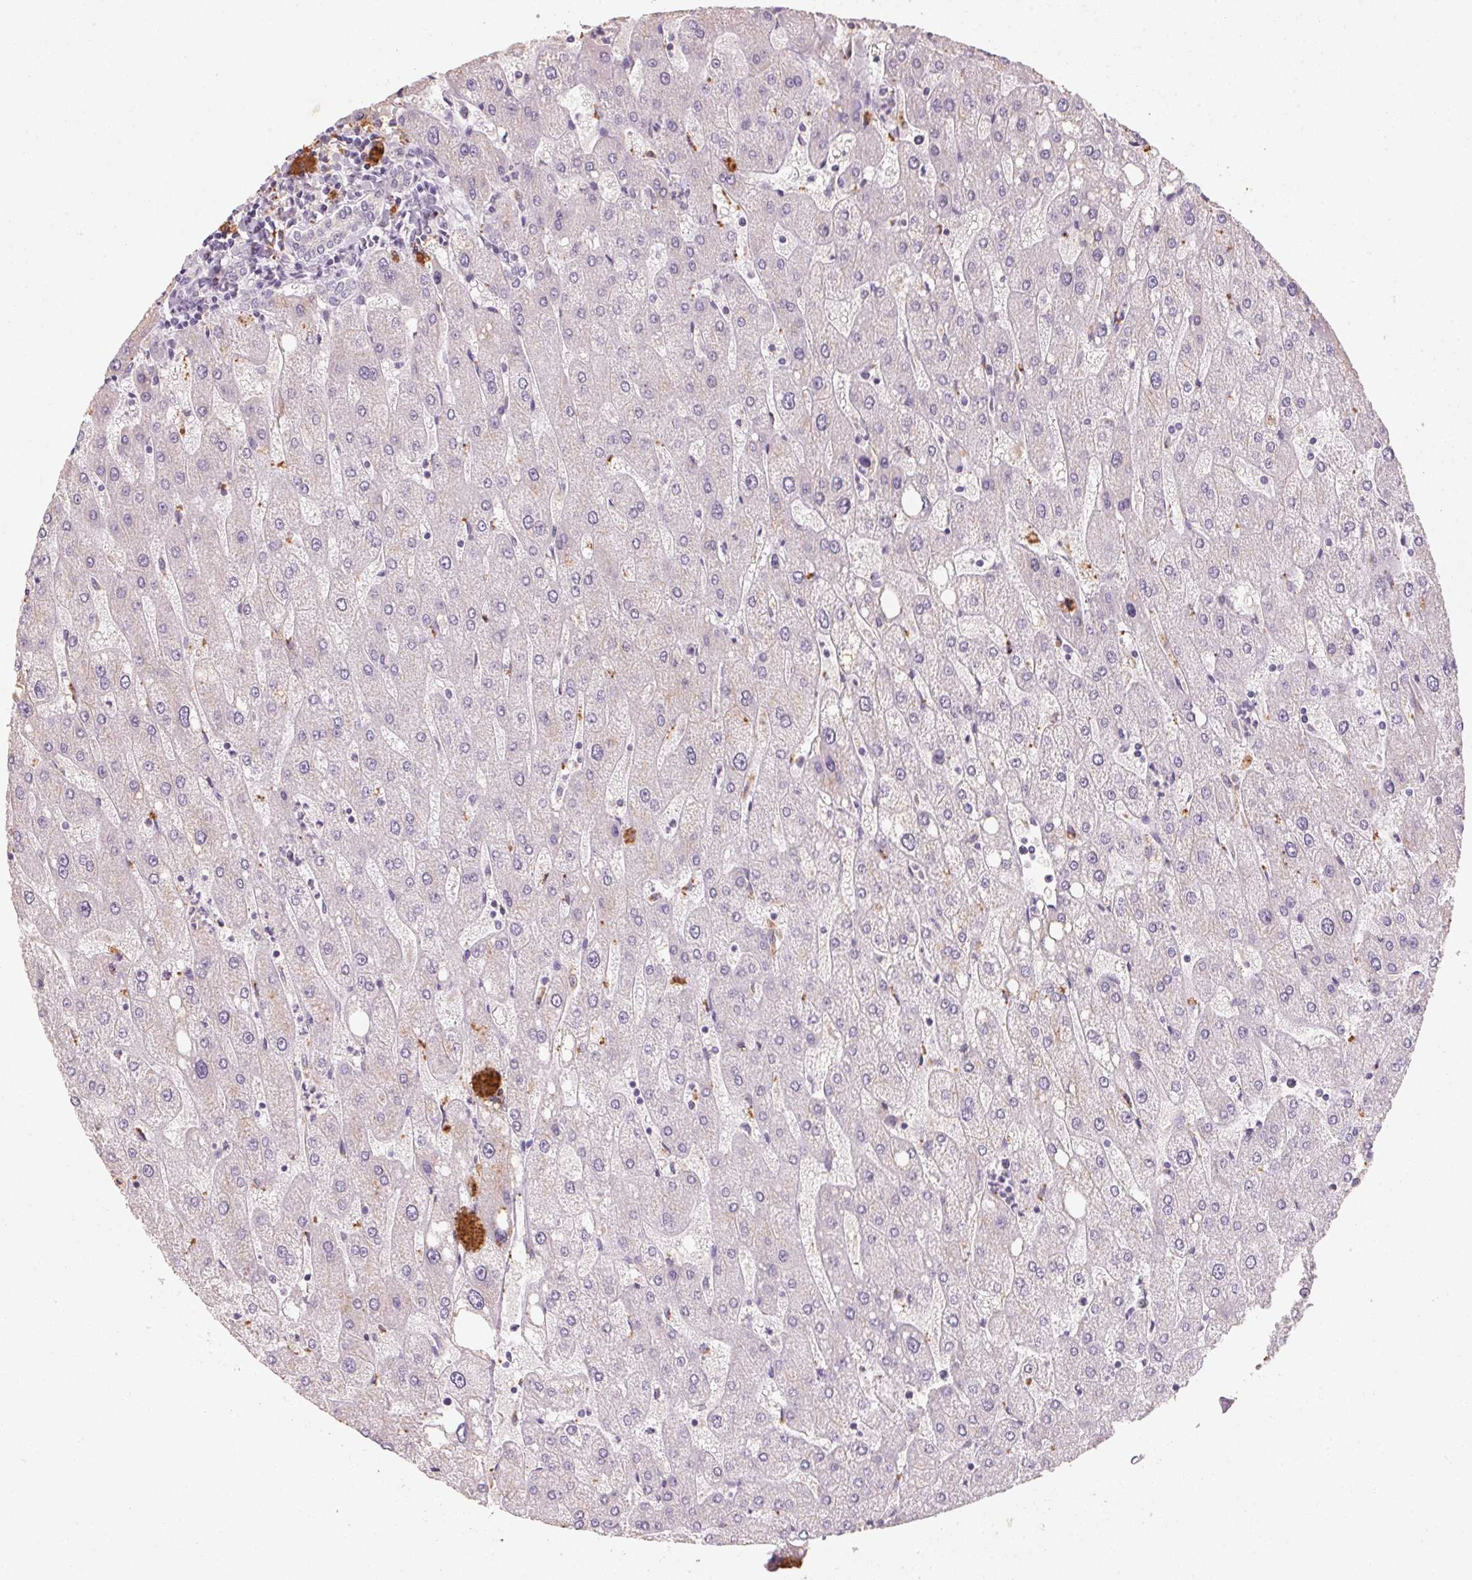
{"staining": {"intensity": "negative", "quantity": "none", "location": "none"}, "tissue": "liver", "cell_type": "Cholangiocytes", "image_type": "normal", "snomed": [{"axis": "morphology", "description": "Normal tissue, NOS"}, {"axis": "topography", "description": "Liver"}], "caption": "A high-resolution image shows immunohistochemistry staining of unremarkable liver, which reveals no significant positivity in cholangiocytes.", "gene": "CXCL5", "patient": {"sex": "male", "age": 67}}